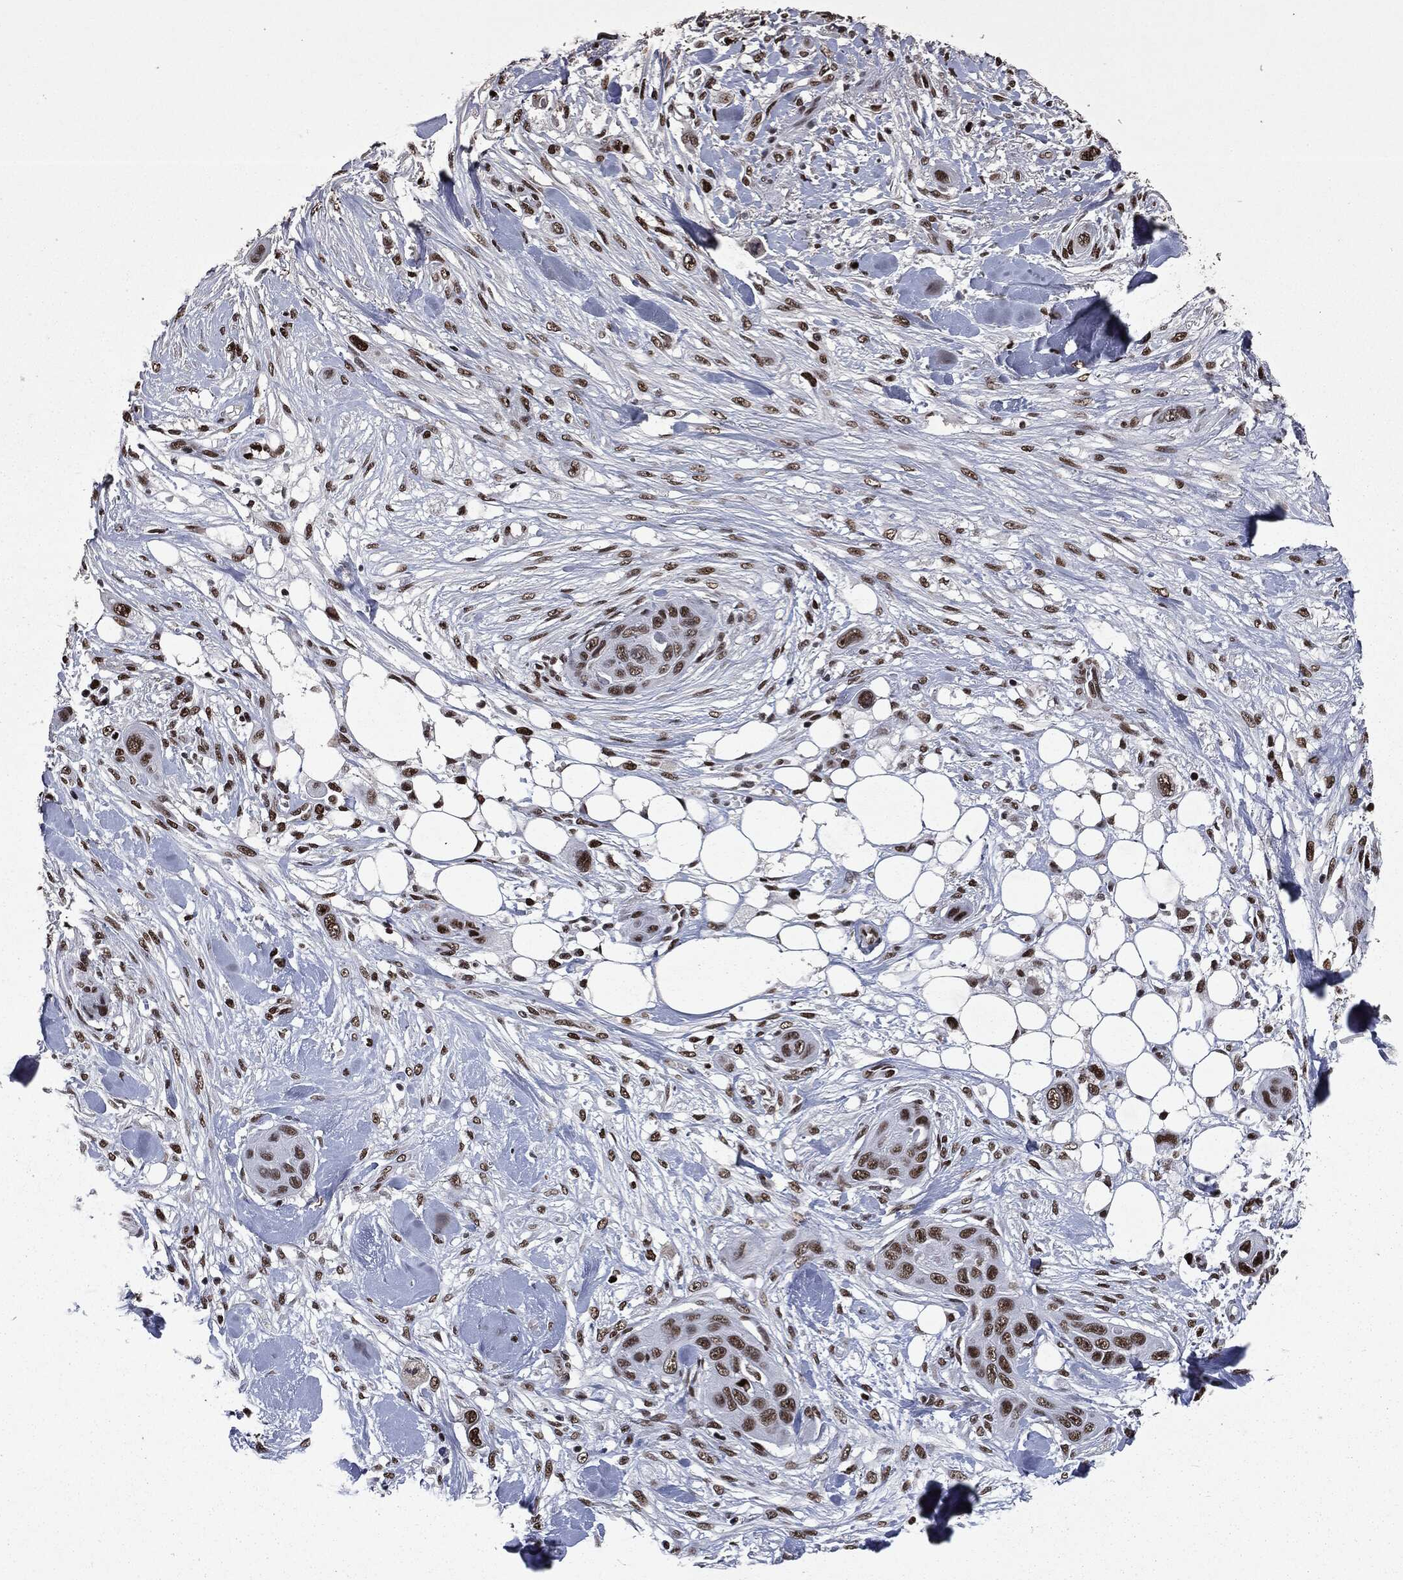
{"staining": {"intensity": "strong", "quantity": ">75%", "location": "nuclear"}, "tissue": "skin cancer", "cell_type": "Tumor cells", "image_type": "cancer", "snomed": [{"axis": "morphology", "description": "Squamous cell carcinoma, NOS"}, {"axis": "topography", "description": "Skin"}], "caption": "Immunohistochemistry (IHC) histopathology image of neoplastic tissue: skin squamous cell carcinoma stained using immunohistochemistry displays high levels of strong protein expression localized specifically in the nuclear of tumor cells, appearing as a nuclear brown color.", "gene": "MSH2", "patient": {"sex": "male", "age": 78}}